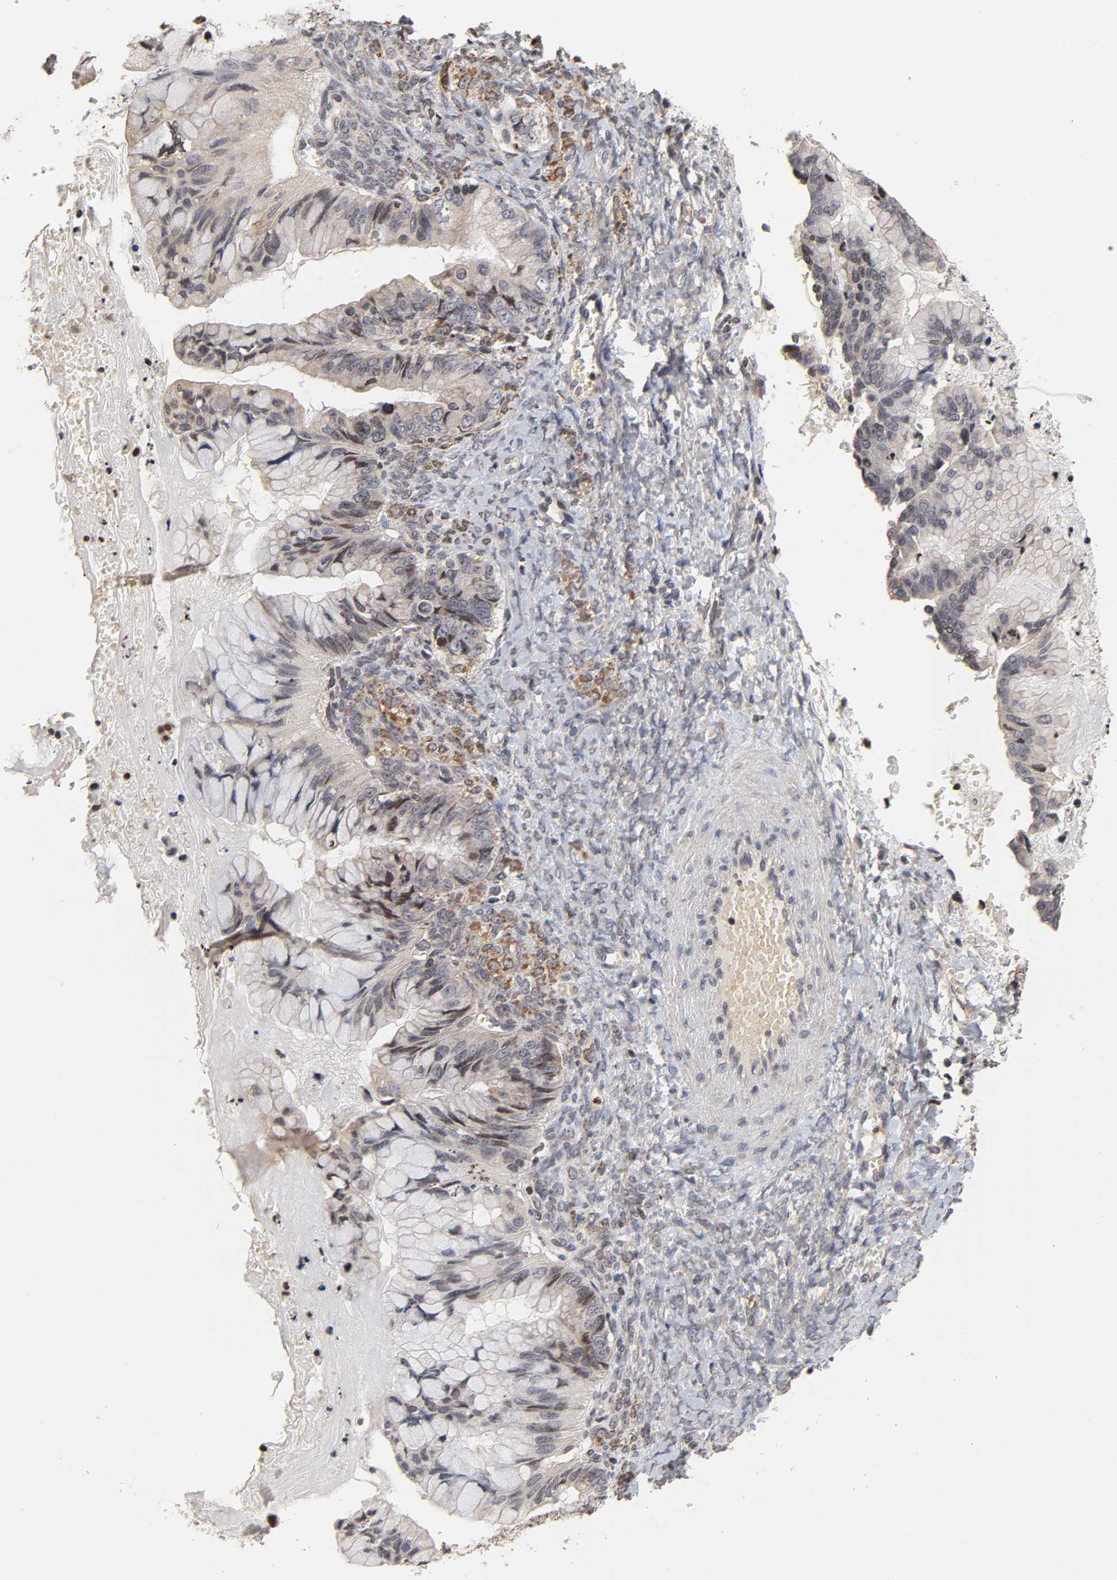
{"staining": {"intensity": "negative", "quantity": "none", "location": "none"}, "tissue": "ovarian cancer", "cell_type": "Tumor cells", "image_type": "cancer", "snomed": [{"axis": "morphology", "description": "Cystadenocarcinoma, mucinous, NOS"}, {"axis": "topography", "description": "Ovary"}], "caption": "This micrograph is of ovarian mucinous cystadenocarcinoma stained with immunohistochemistry to label a protein in brown with the nuclei are counter-stained blue. There is no positivity in tumor cells.", "gene": "ZNF473", "patient": {"sex": "female", "age": 36}}